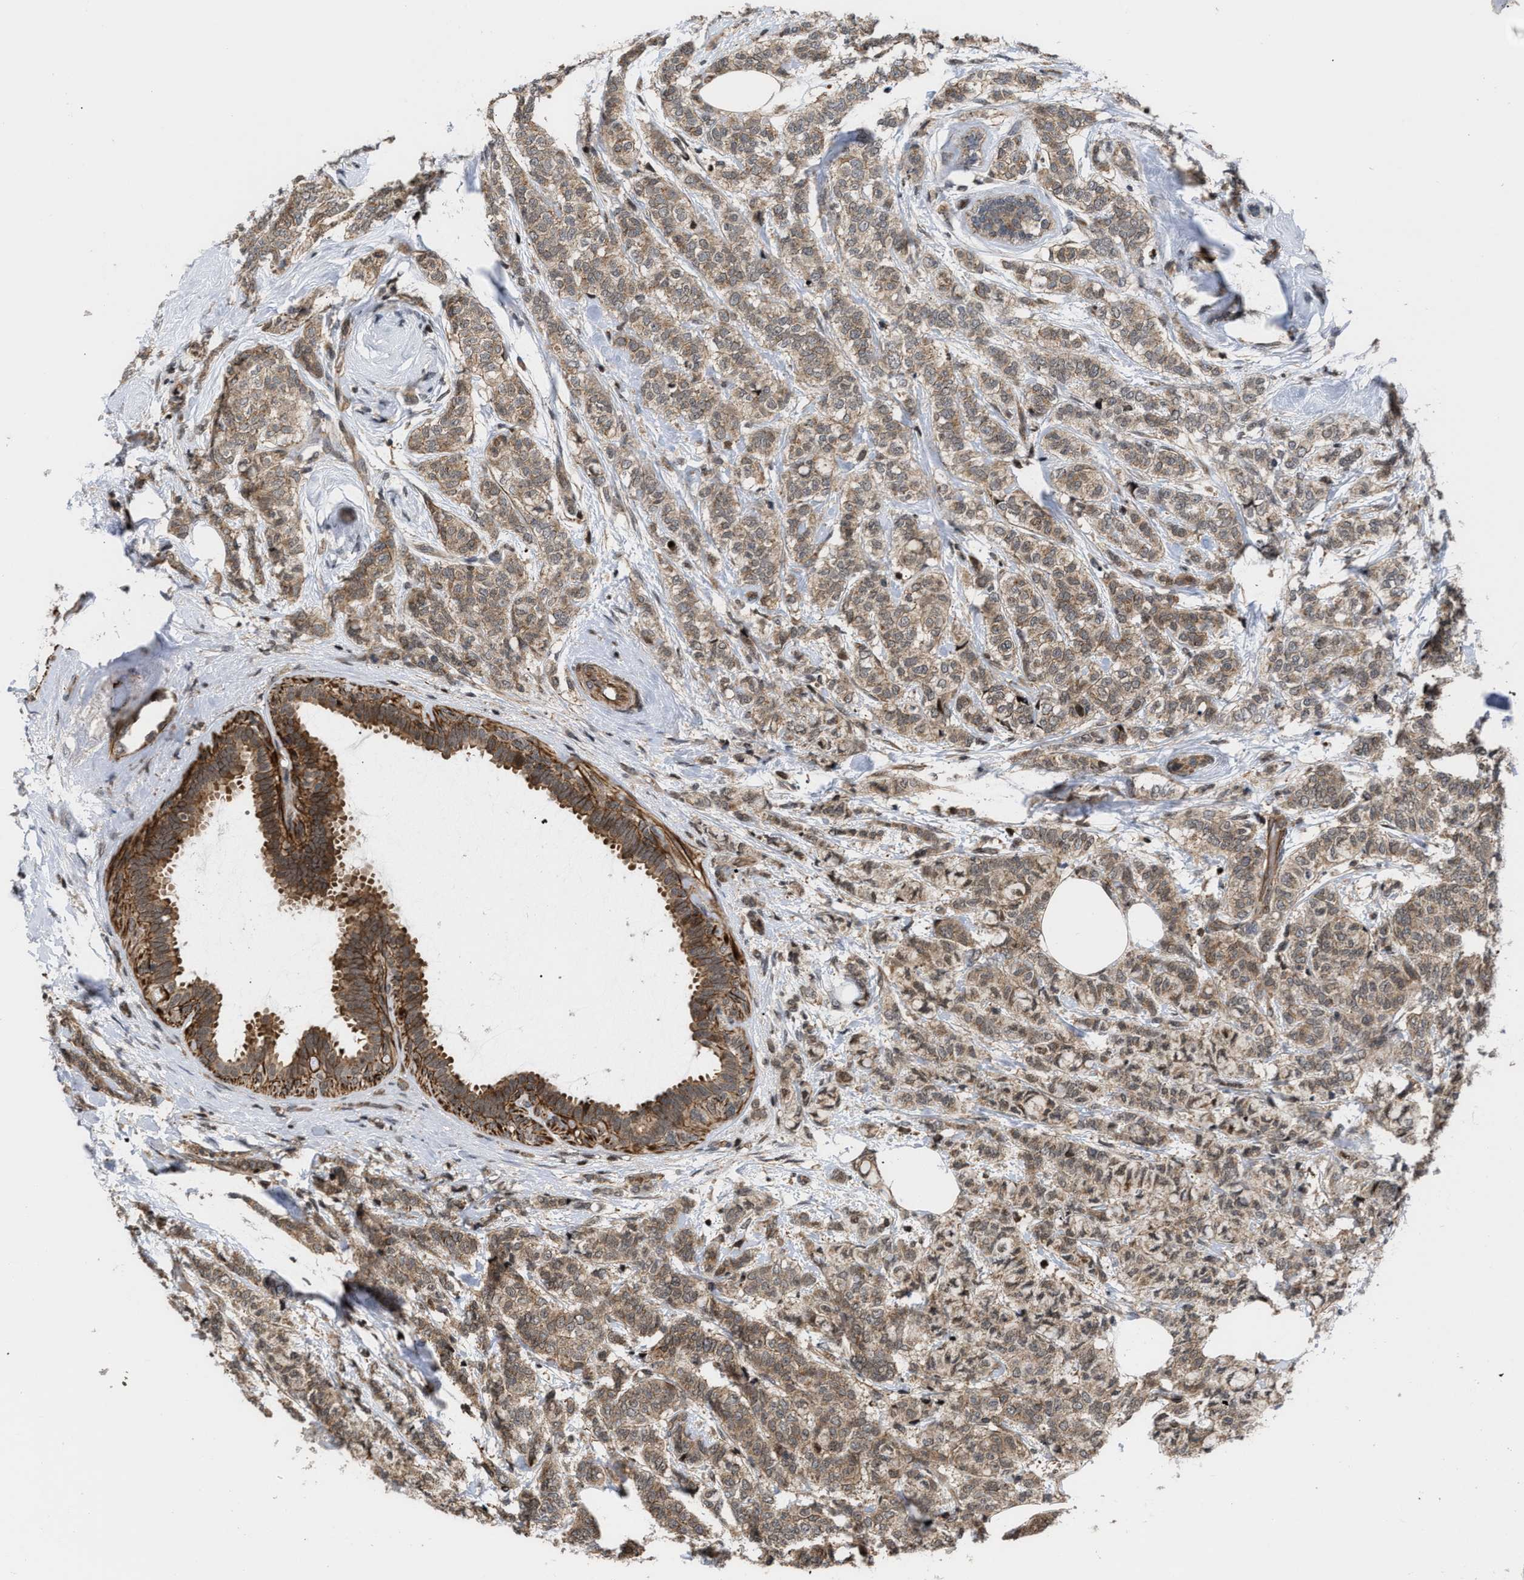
{"staining": {"intensity": "moderate", "quantity": ">75%", "location": "cytoplasmic/membranous"}, "tissue": "breast cancer", "cell_type": "Tumor cells", "image_type": "cancer", "snomed": [{"axis": "morphology", "description": "Lobular carcinoma"}, {"axis": "topography", "description": "Breast"}], "caption": "Breast cancer (lobular carcinoma) stained with immunohistochemistry (IHC) shows moderate cytoplasmic/membranous positivity in approximately >75% of tumor cells.", "gene": "STAU2", "patient": {"sex": "female", "age": 60}}